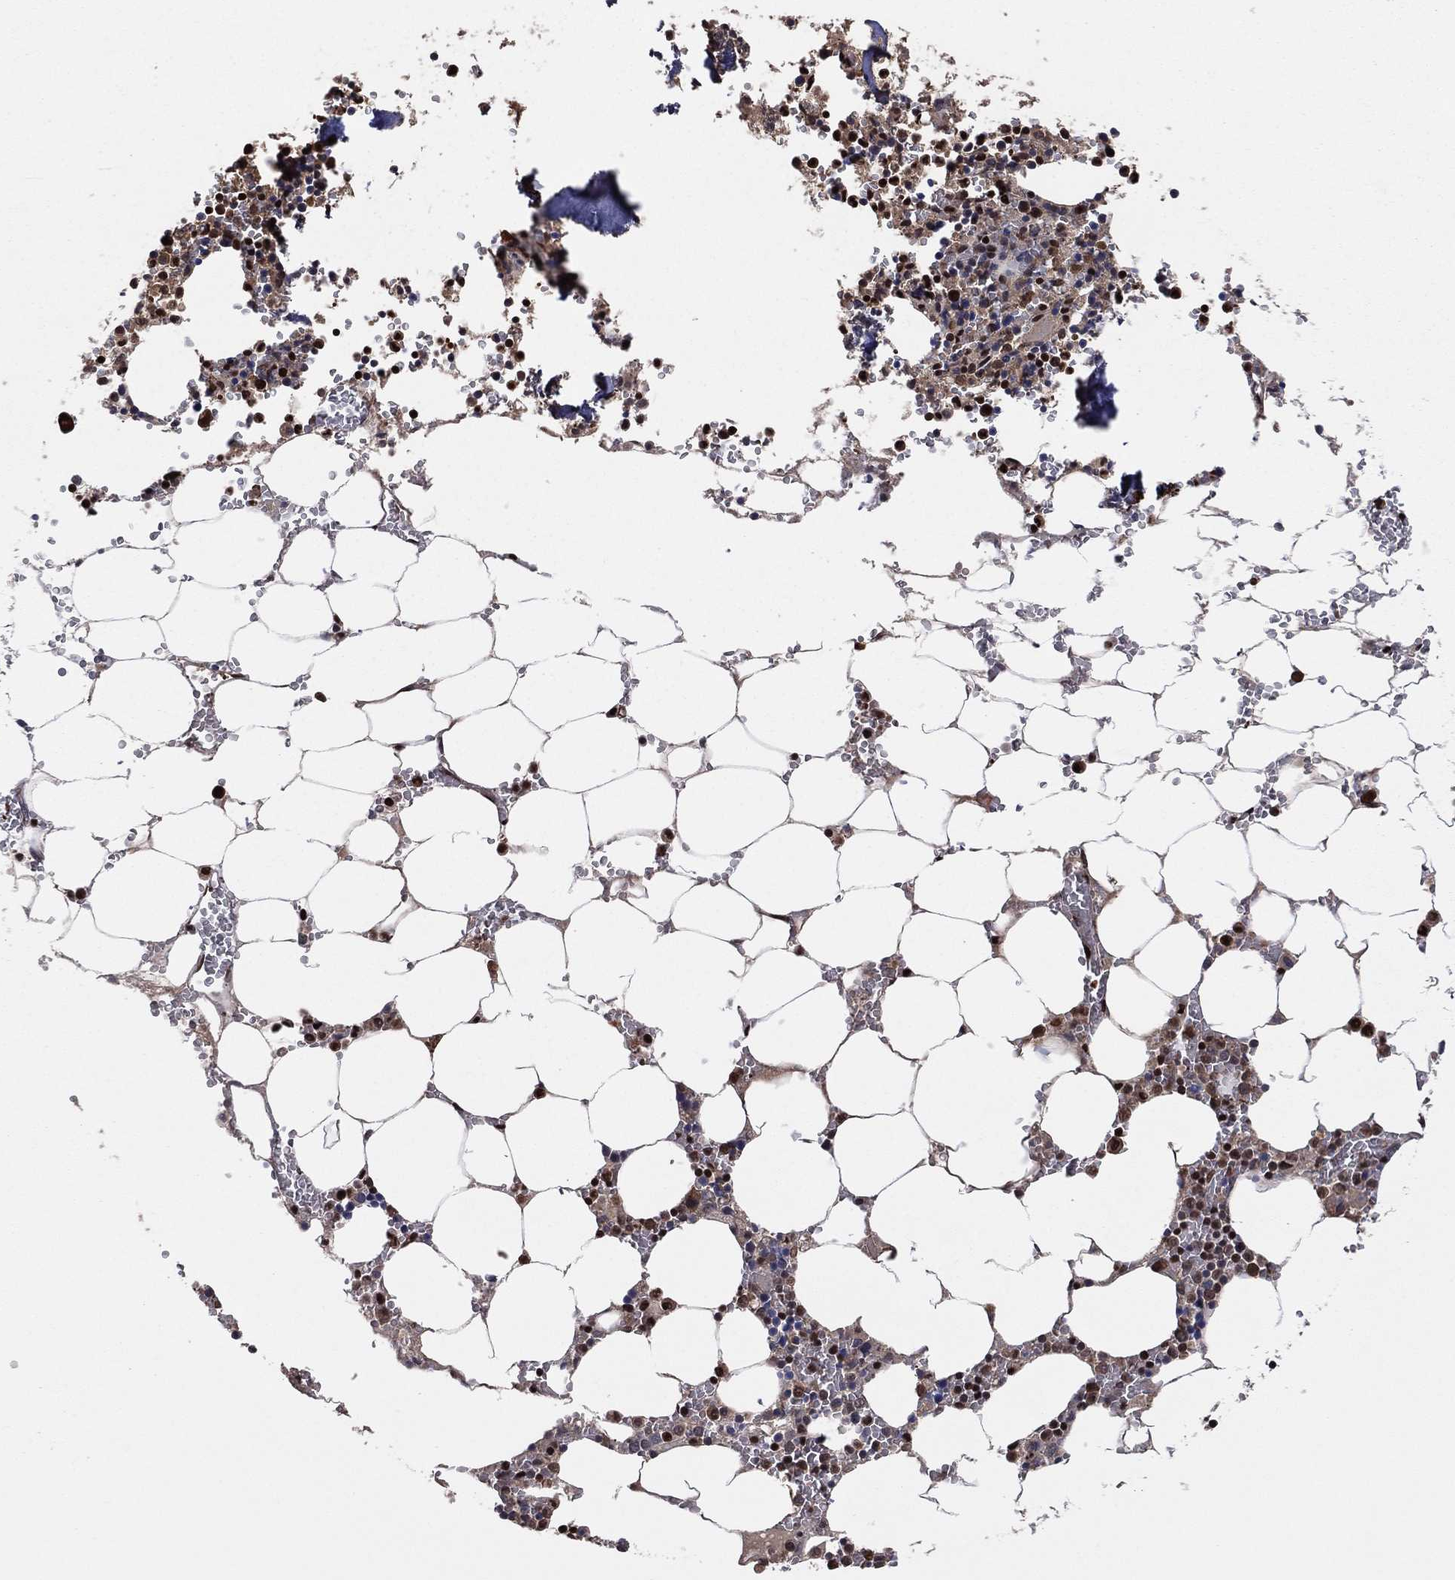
{"staining": {"intensity": "strong", "quantity": "<25%", "location": "nuclear"}, "tissue": "bone marrow", "cell_type": "Hematopoietic cells", "image_type": "normal", "snomed": [{"axis": "morphology", "description": "Normal tissue, NOS"}, {"axis": "topography", "description": "Bone marrow"}], "caption": "Immunohistochemistry (IHC) histopathology image of unremarkable bone marrow stained for a protein (brown), which demonstrates medium levels of strong nuclear positivity in about <25% of hematopoietic cells.", "gene": "GAPDH", "patient": {"sex": "female", "age": 64}}